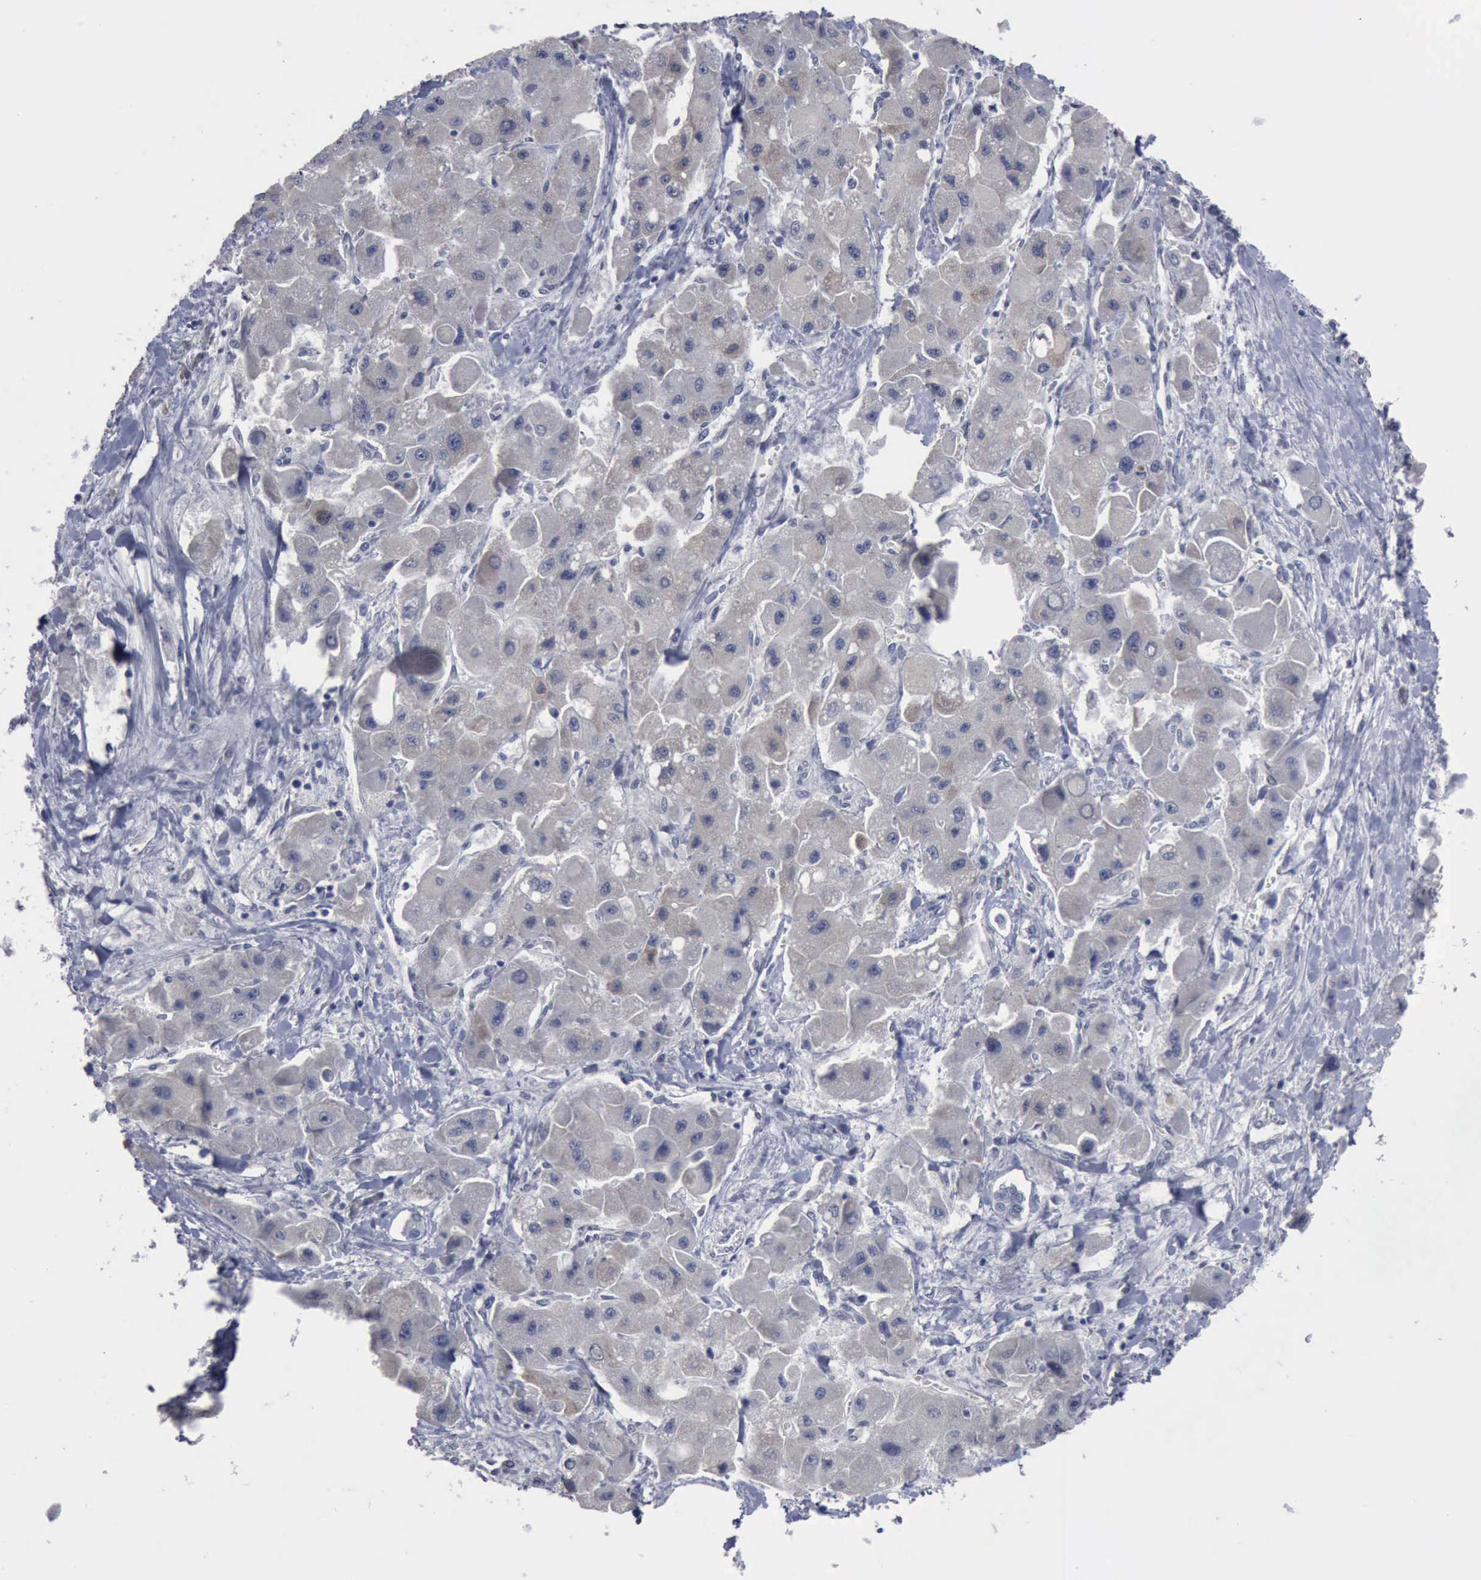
{"staining": {"intensity": "negative", "quantity": "none", "location": "none"}, "tissue": "liver cancer", "cell_type": "Tumor cells", "image_type": "cancer", "snomed": [{"axis": "morphology", "description": "Carcinoma, Hepatocellular, NOS"}, {"axis": "topography", "description": "Liver"}], "caption": "This is a histopathology image of IHC staining of liver cancer (hepatocellular carcinoma), which shows no positivity in tumor cells.", "gene": "MYO18B", "patient": {"sex": "male", "age": 24}}